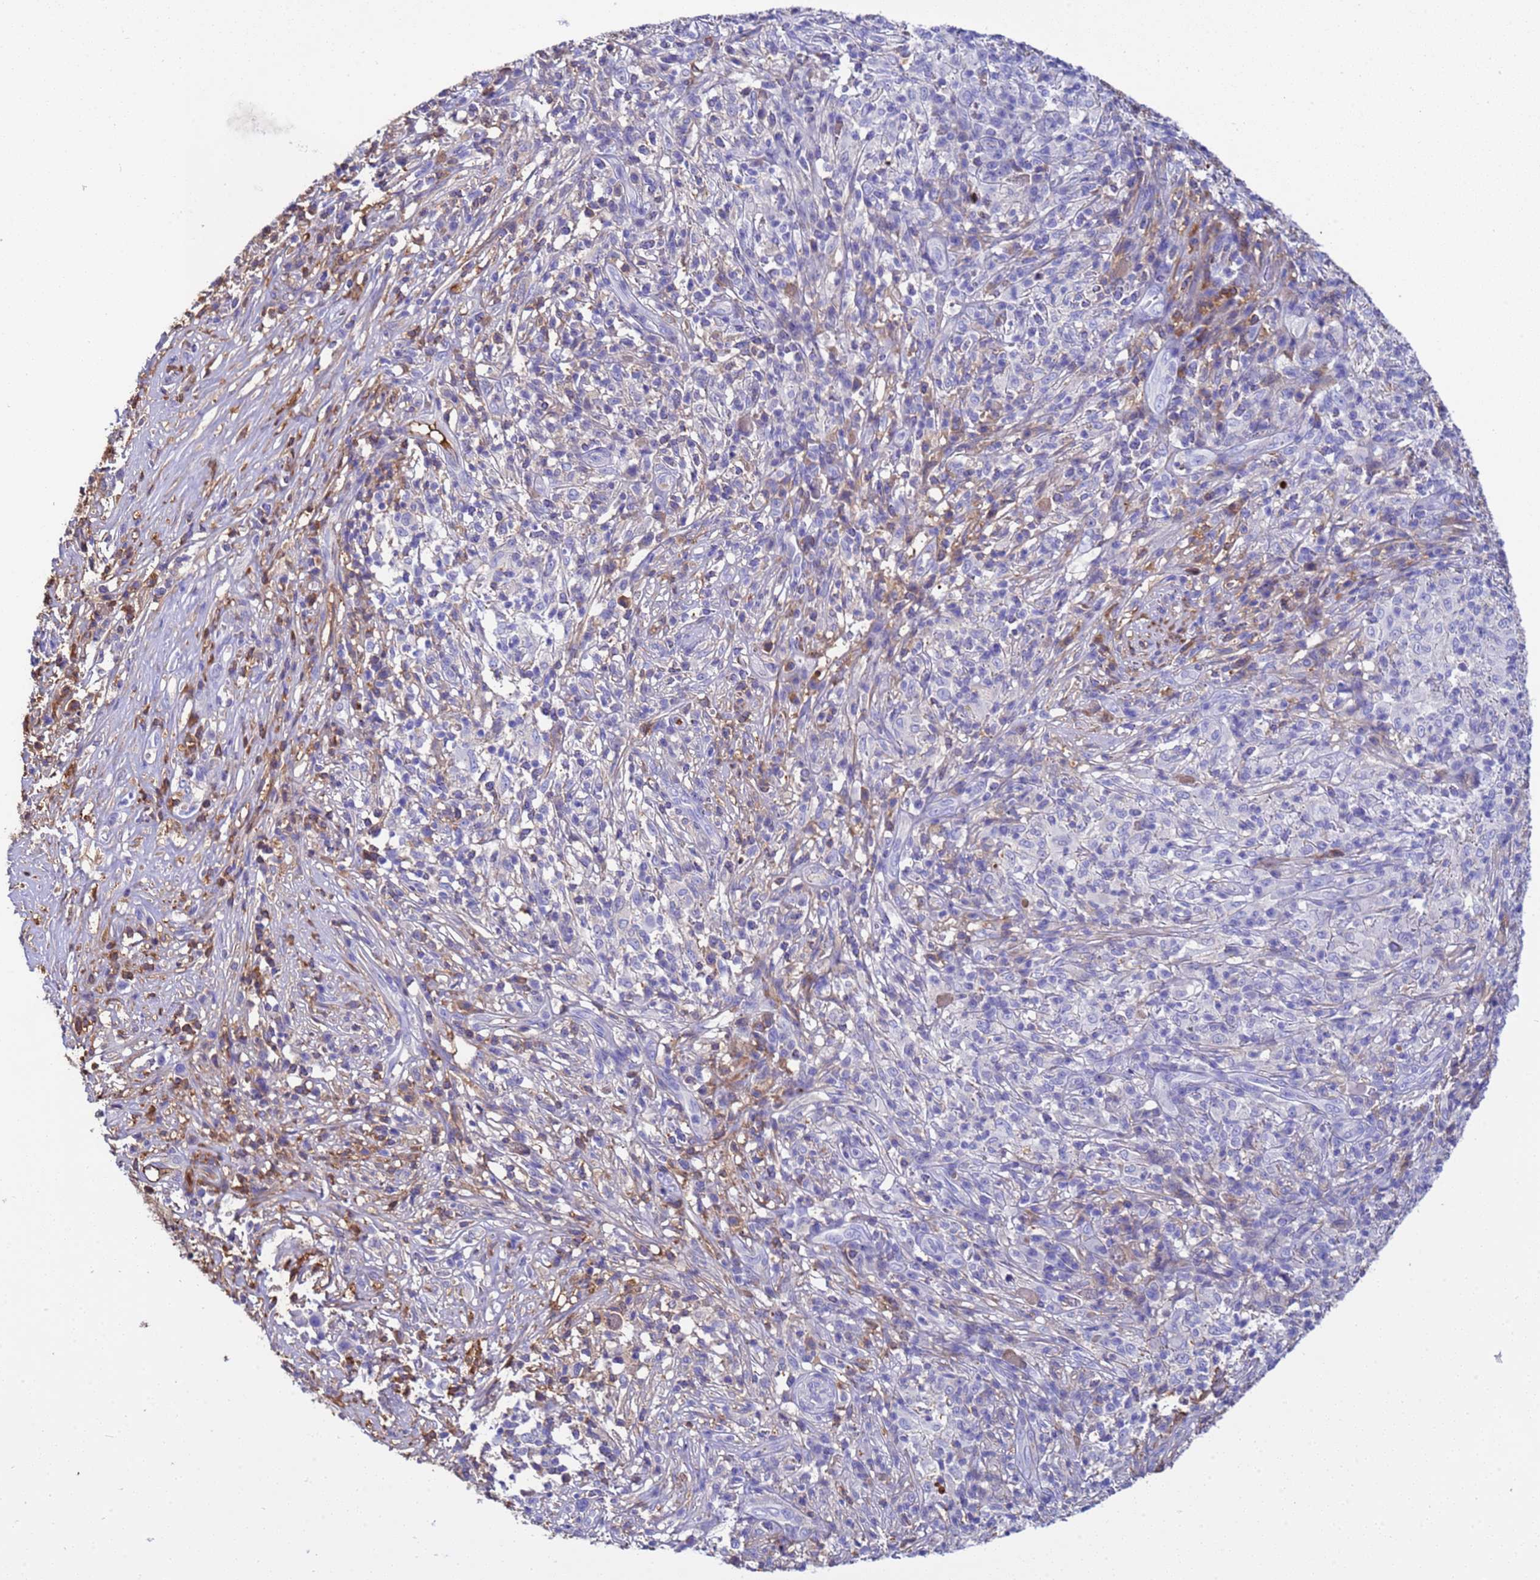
{"staining": {"intensity": "negative", "quantity": "none", "location": "none"}, "tissue": "melanoma", "cell_type": "Tumor cells", "image_type": "cancer", "snomed": [{"axis": "morphology", "description": "Malignant melanoma, NOS"}, {"axis": "topography", "description": "Skin"}], "caption": "The histopathology image displays no significant positivity in tumor cells of melanoma. (DAB IHC visualized using brightfield microscopy, high magnification).", "gene": "H1-7", "patient": {"sex": "male", "age": 66}}